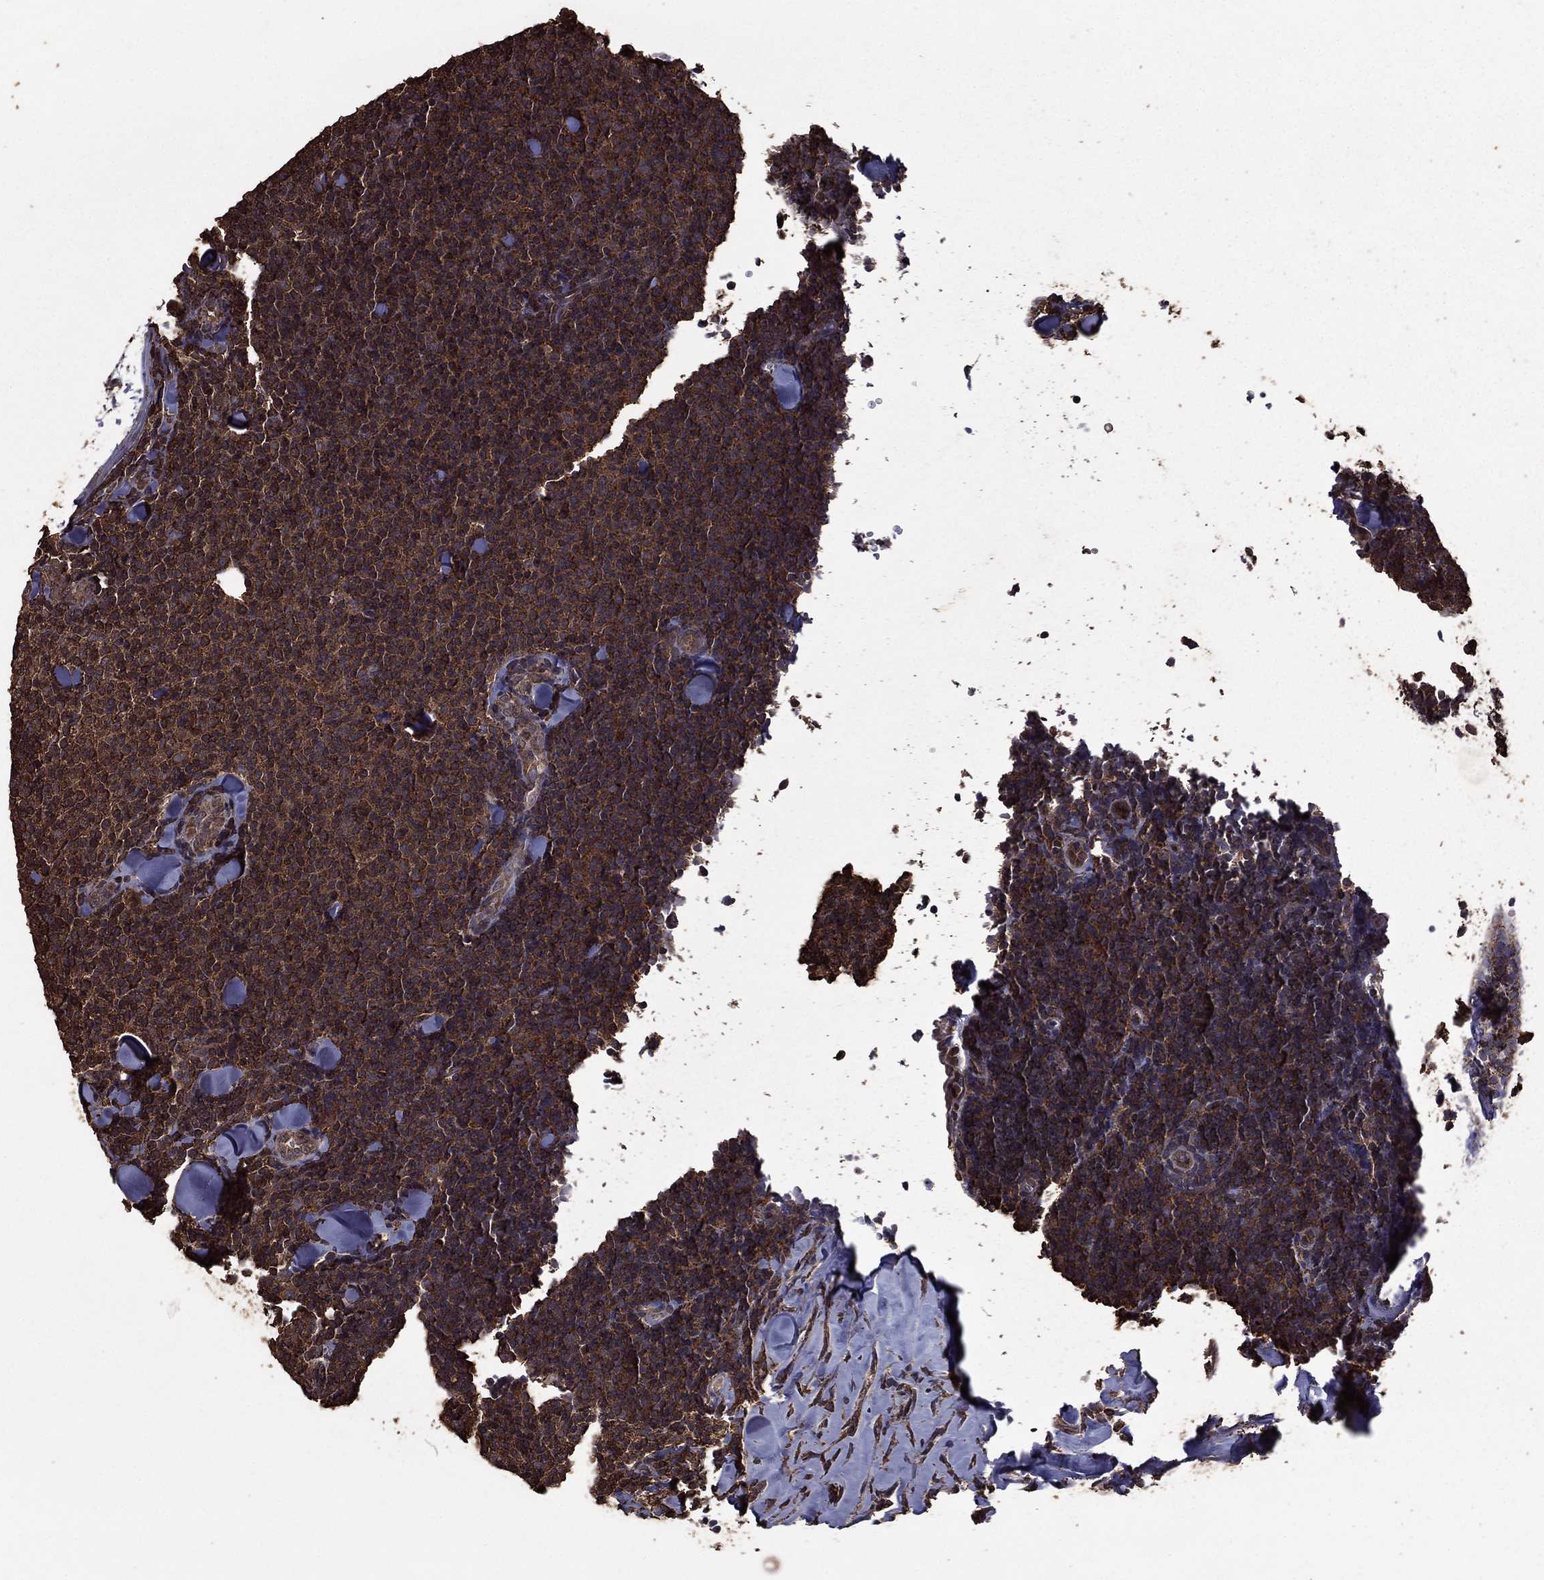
{"staining": {"intensity": "negative", "quantity": "none", "location": "none"}, "tissue": "lymphoma", "cell_type": "Tumor cells", "image_type": "cancer", "snomed": [{"axis": "morphology", "description": "Malignant lymphoma, non-Hodgkin's type, Low grade"}, {"axis": "topography", "description": "Lymph node"}], "caption": "Lymphoma stained for a protein using IHC displays no positivity tumor cells.", "gene": "BIRC6", "patient": {"sex": "female", "age": 56}}